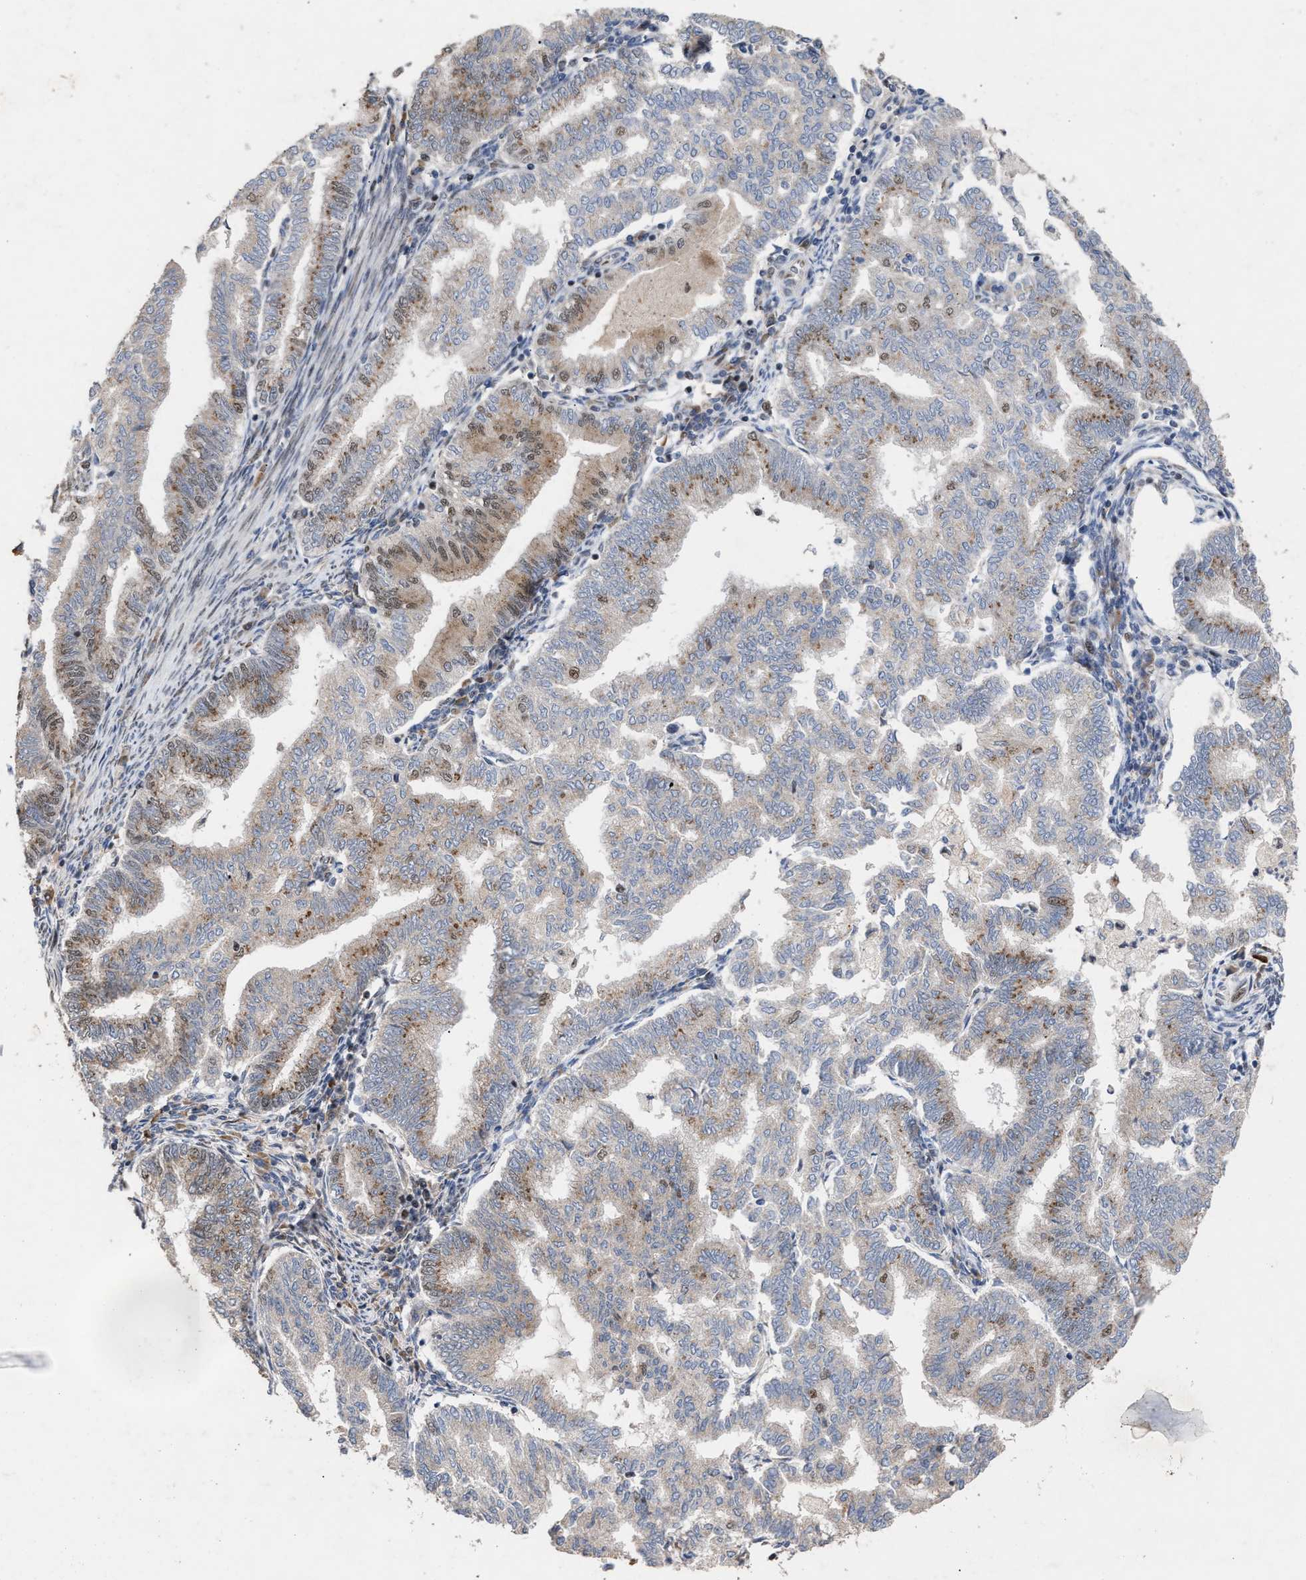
{"staining": {"intensity": "moderate", "quantity": "25%-75%", "location": "cytoplasmic/membranous"}, "tissue": "endometrial cancer", "cell_type": "Tumor cells", "image_type": "cancer", "snomed": [{"axis": "morphology", "description": "Polyp, NOS"}, {"axis": "morphology", "description": "Adenocarcinoma, NOS"}, {"axis": "morphology", "description": "Adenoma, NOS"}, {"axis": "topography", "description": "Endometrium"}], "caption": "Tumor cells reveal medium levels of moderate cytoplasmic/membranous staining in approximately 25%-75% of cells in endometrial cancer (polyp).", "gene": "MKNK2", "patient": {"sex": "female", "age": 79}}